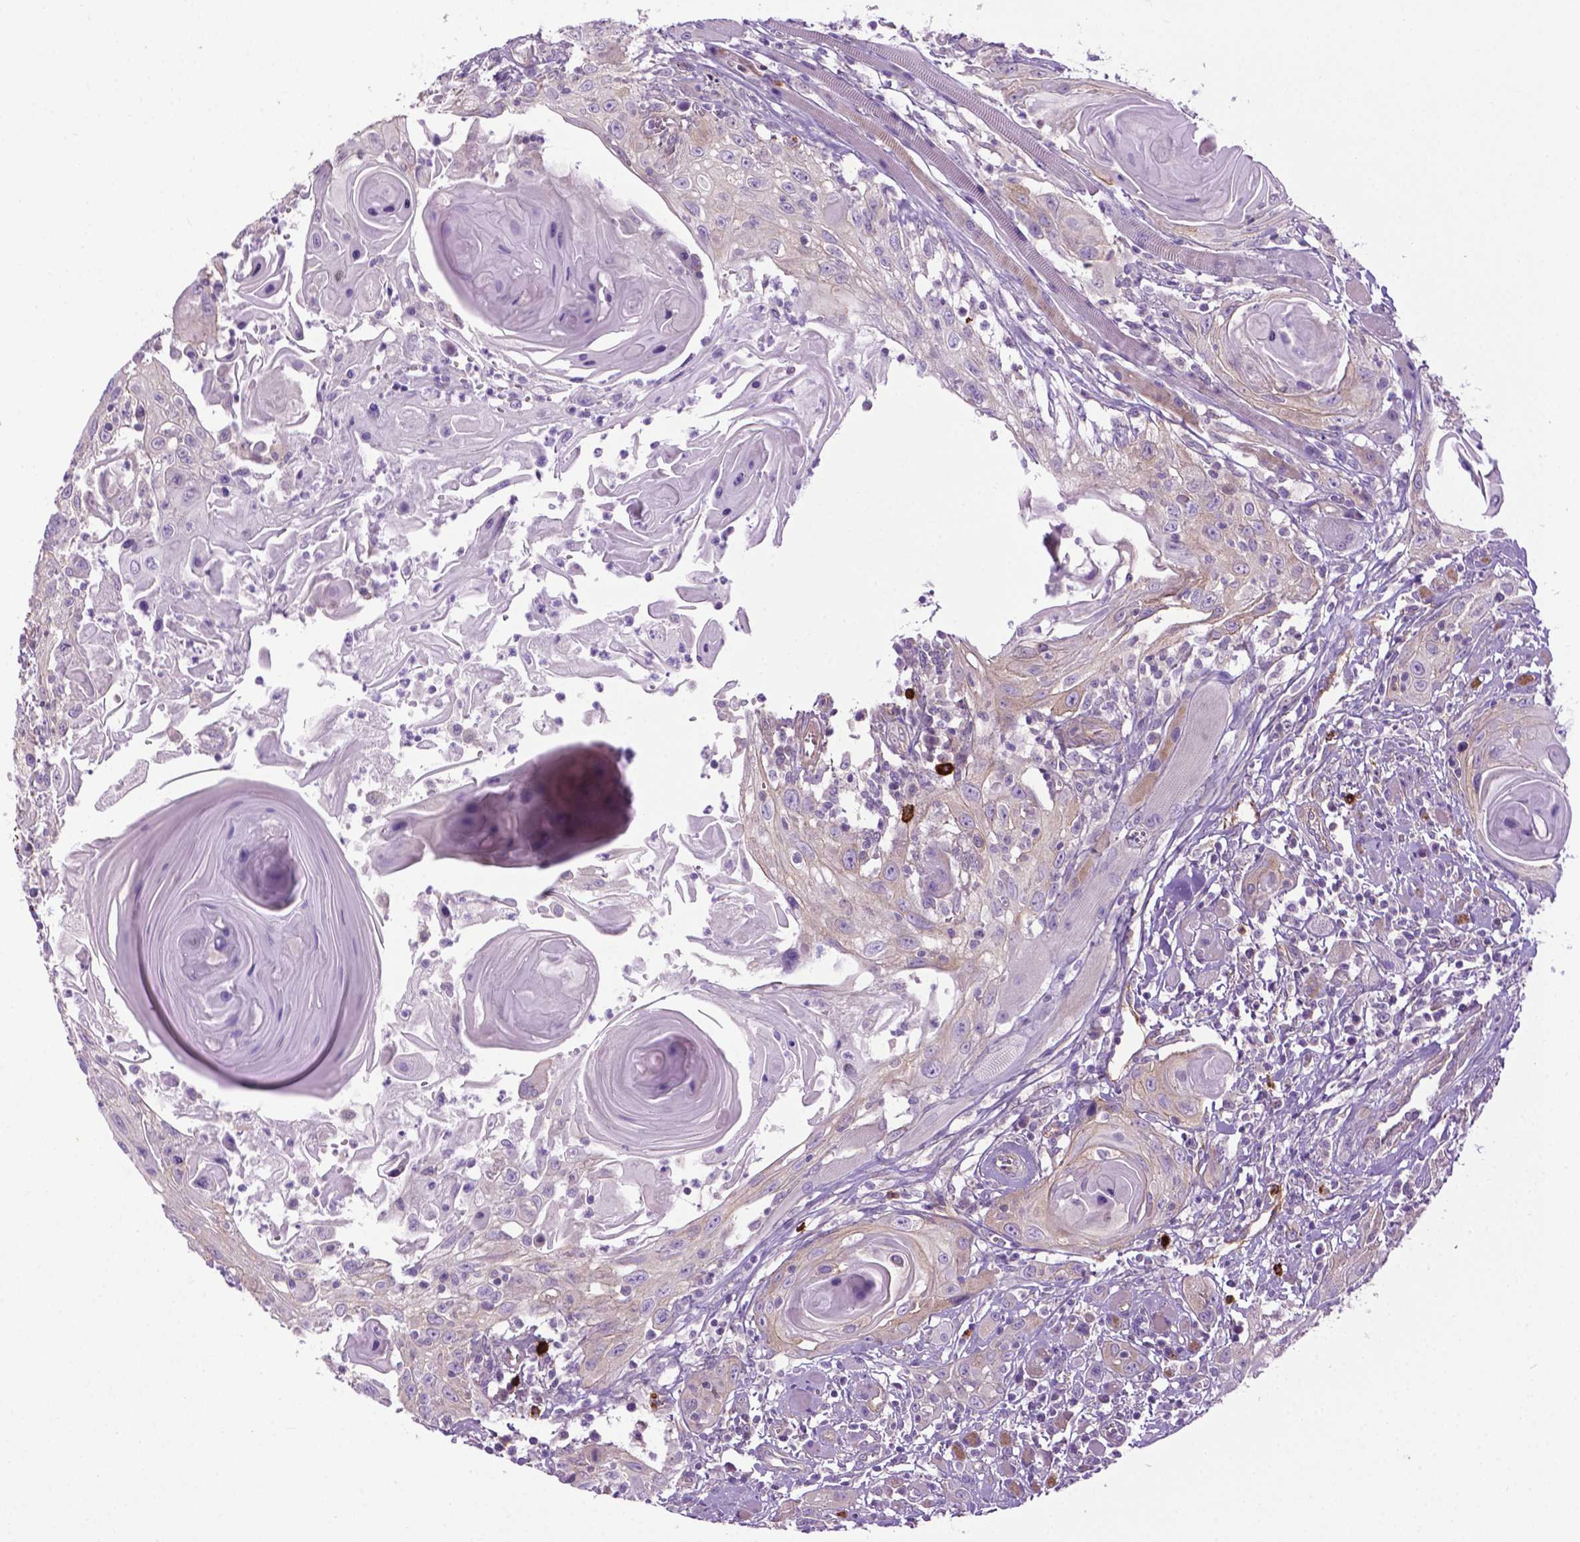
{"staining": {"intensity": "weak", "quantity": "<25%", "location": "cytoplasmic/membranous"}, "tissue": "head and neck cancer", "cell_type": "Tumor cells", "image_type": "cancer", "snomed": [{"axis": "morphology", "description": "Squamous cell carcinoma, NOS"}, {"axis": "topography", "description": "Head-Neck"}], "caption": "IHC of human squamous cell carcinoma (head and neck) exhibits no positivity in tumor cells.", "gene": "SPECC1L", "patient": {"sex": "female", "age": 80}}